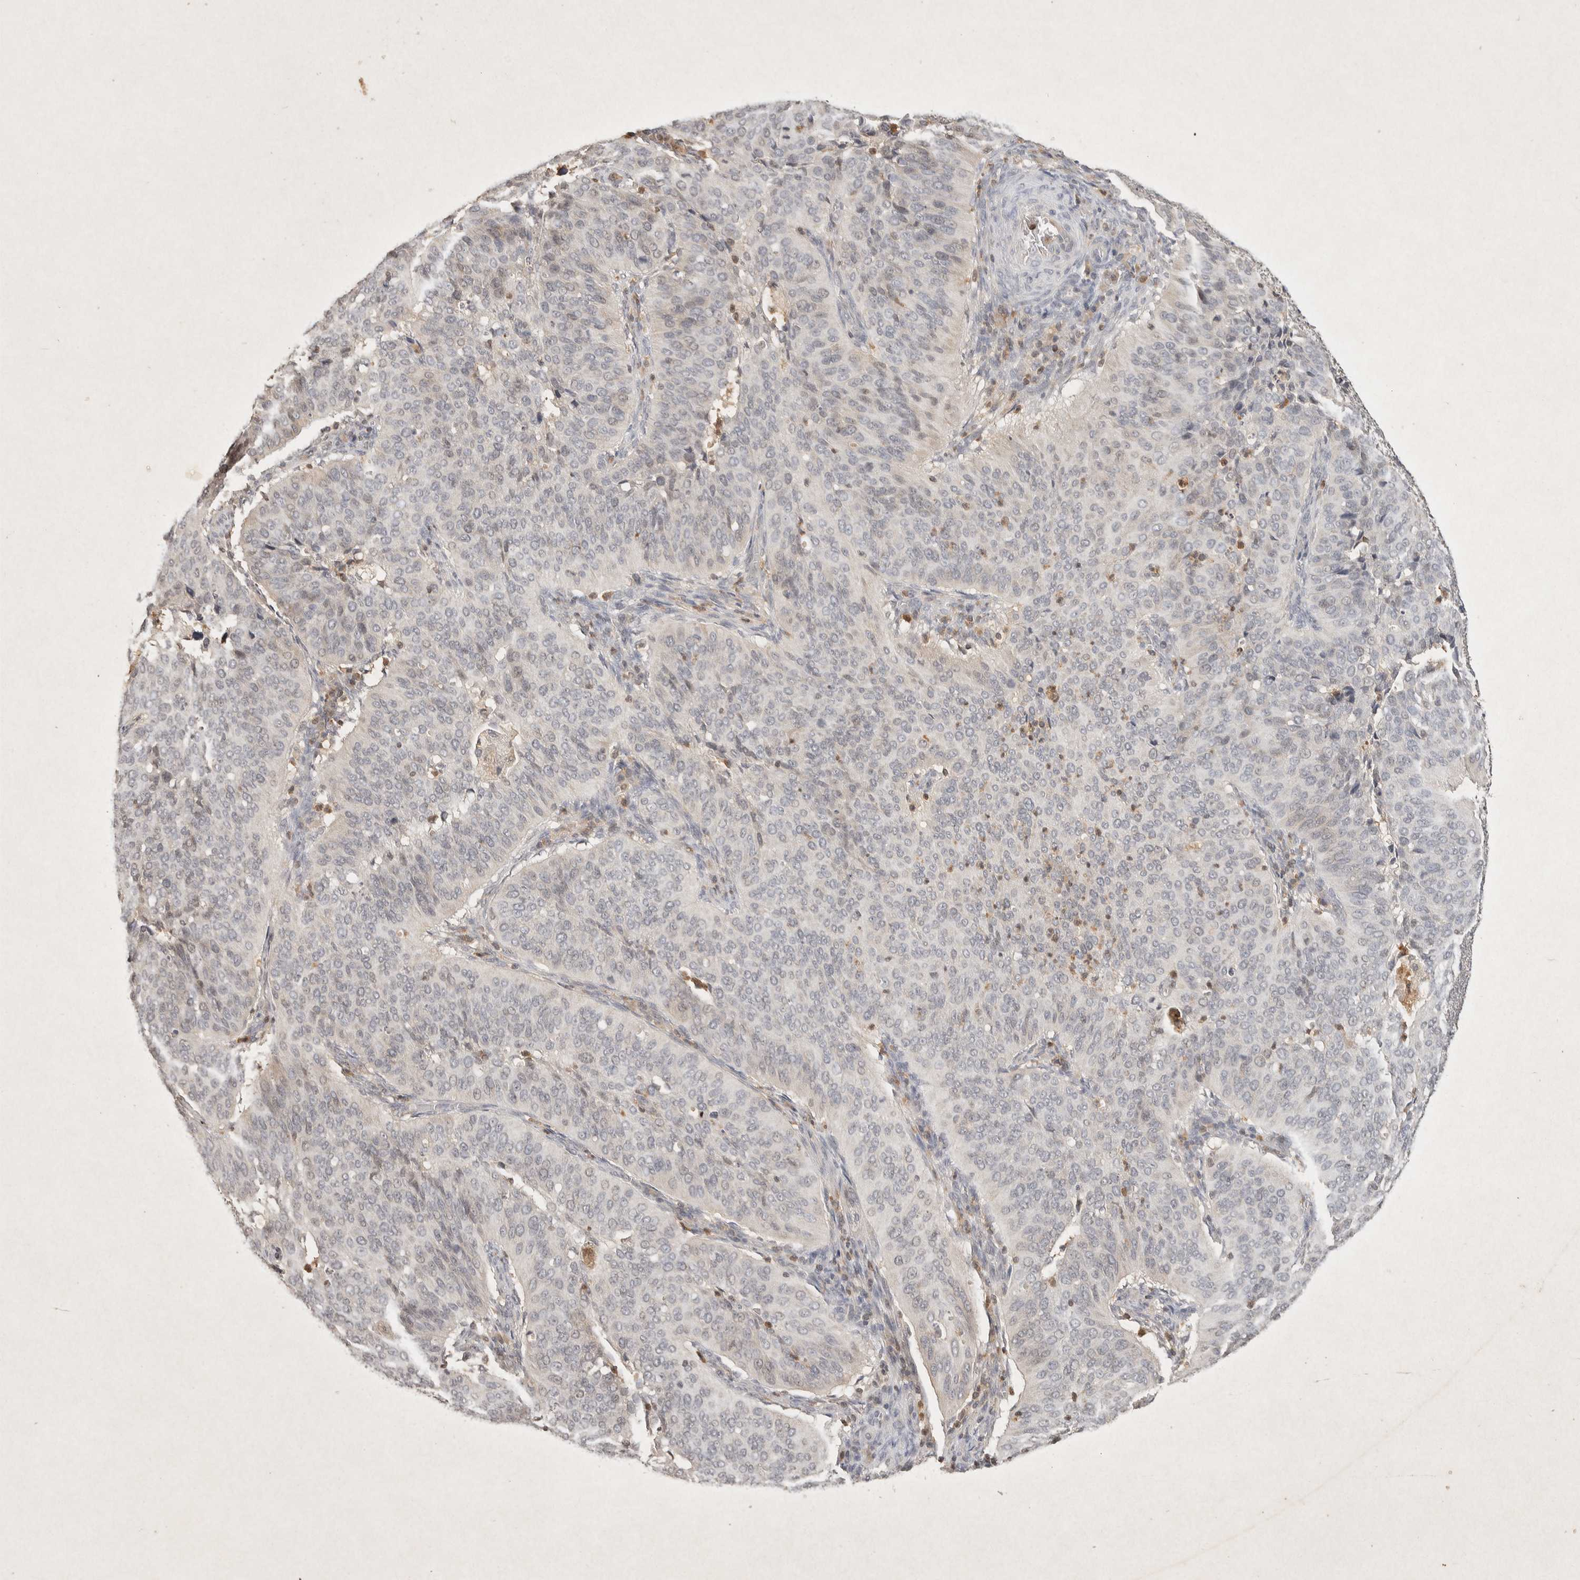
{"staining": {"intensity": "negative", "quantity": "none", "location": "none"}, "tissue": "cervical cancer", "cell_type": "Tumor cells", "image_type": "cancer", "snomed": [{"axis": "morphology", "description": "Normal tissue, NOS"}, {"axis": "morphology", "description": "Squamous cell carcinoma, NOS"}, {"axis": "topography", "description": "Cervix"}], "caption": "Histopathology image shows no protein staining in tumor cells of cervical cancer (squamous cell carcinoma) tissue.", "gene": "RAC2", "patient": {"sex": "female", "age": 39}}